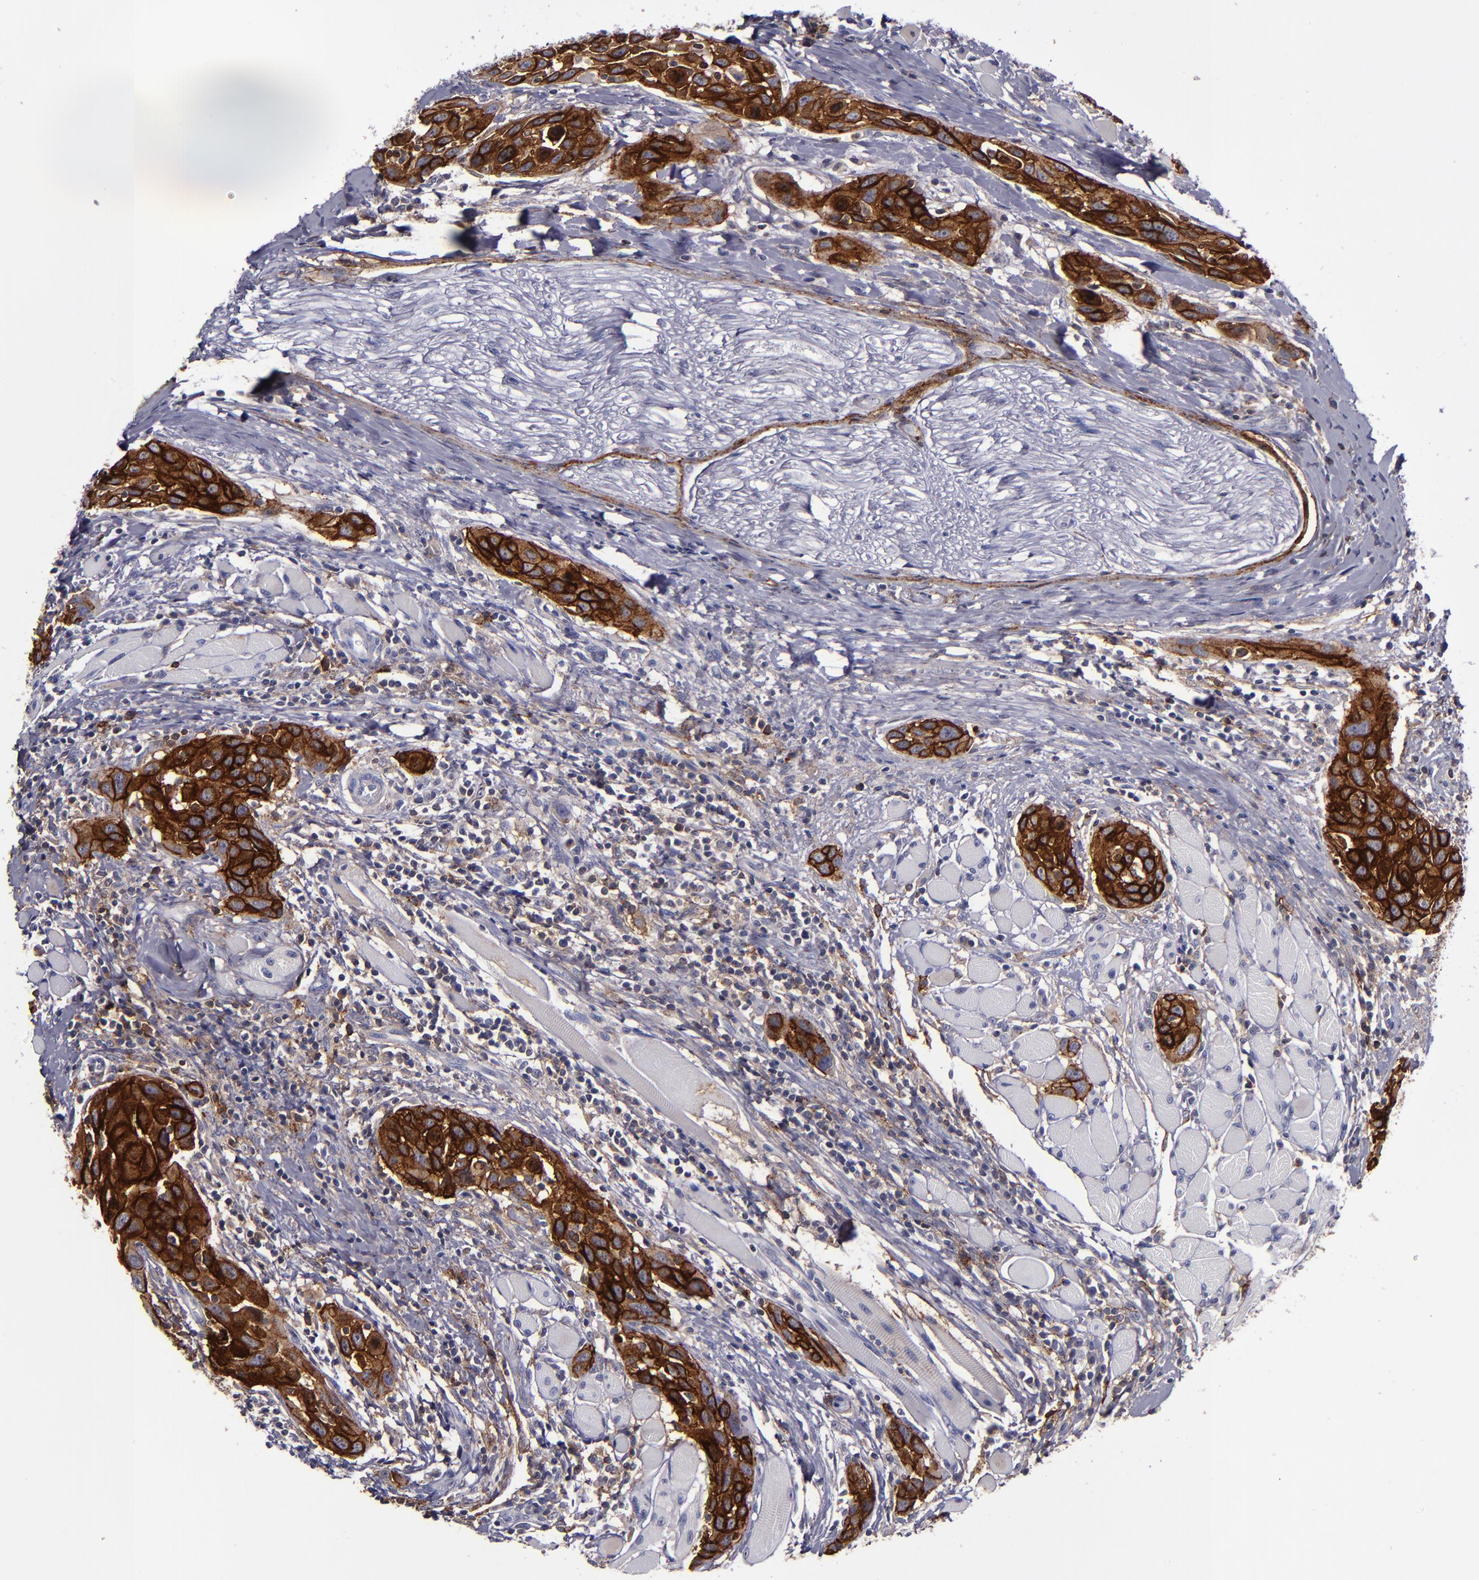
{"staining": {"intensity": "strong", "quantity": ">75%", "location": "cytoplasmic/membranous"}, "tissue": "head and neck cancer", "cell_type": "Tumor cells", "image_type": "cancer", "snomed": [{"axis": "morphology", "description": "Squamous cell carcinoma, NOS"}, {"axis": "topography", "description": "Oral tissue"}, {"axis": "topography", "description": "Head-Neck"}], "caption": "Protein expression analysis of human squamous cell carcinoma (head and neck) reveals strong cytoplasmic/membranous staining in about >75% of tumor cells.", "gene": "MFGE8", "patient": {"sex": "female", "age": 50}}